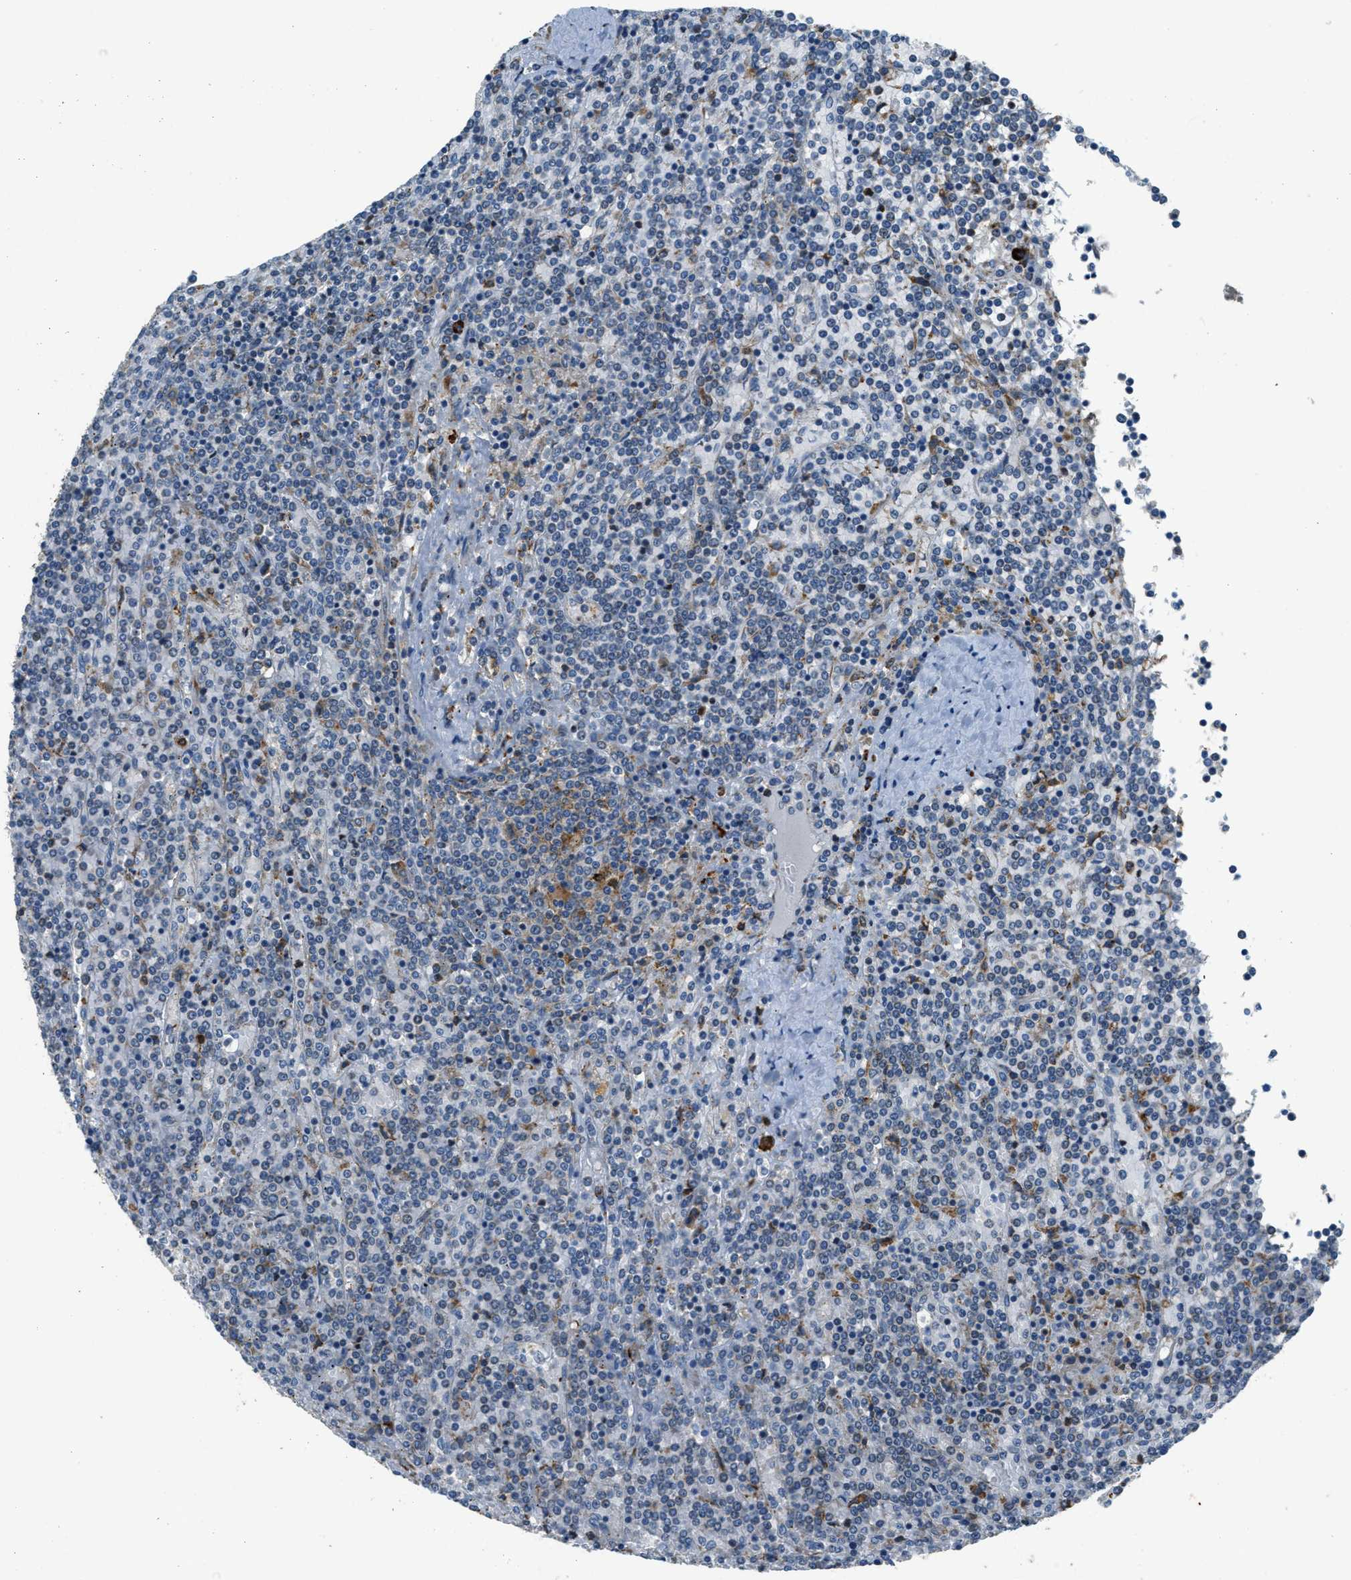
{"staining": {"intensity": "negative", "quantity": "none", "location": "none"}, "tissue": "lymphoma", "cell_type": "Tumor cells", "image_type": "cancer", "snomed": [{"axis": "morphology", "description": "Malignant lymphoma, non-Hodgkin's type, Low grade"}, {"axis": "topography", "description": "Spleen"}], "caption": "DAB (3,3'-diaminobenzidine) immunohistochemical staining of low-grade malignant lymphoma, non-Hodgkin's type demonstrates no significant expression in tumor cells.", "gene": "HERC2", "patient": {"sex": "female", "age": 19}}